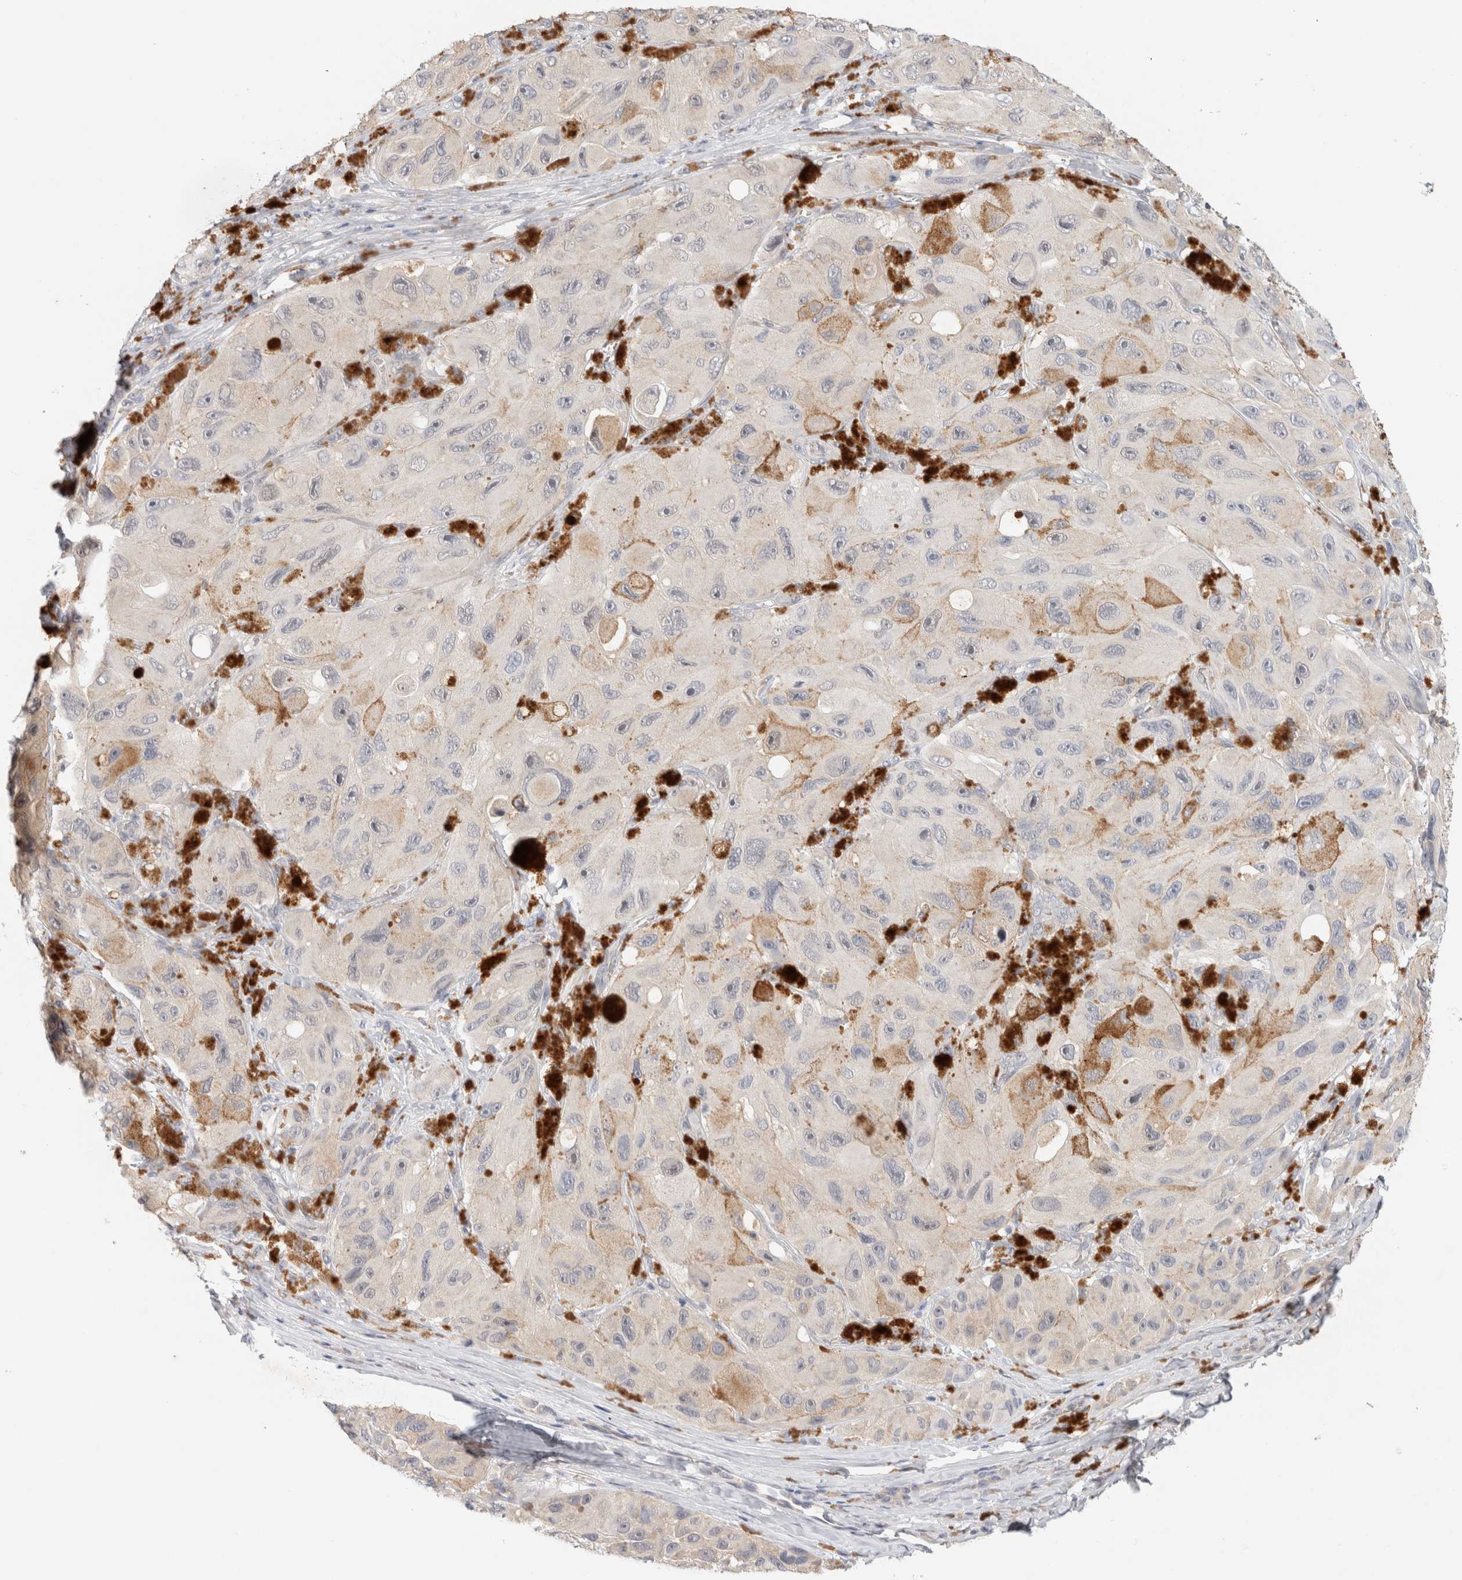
{"staining": {"intensity": "negative", "quantity": "none", "location": "none"}, "tissue": "melanoma", "cell_type": "Tumor cells", "image_type": "cancer", "snomed": [{"axis": "morphology", "description": "Malignant melanoma, NOS"}, {"axis": "topography", "description": "Skin"}], "caption": "Melanoma stained for a protein using immunohistochemistry (IHC) displays no positivity tumor cells.", "gene": "SPRTN", "patient": {"sex": "female", "age": 73}}